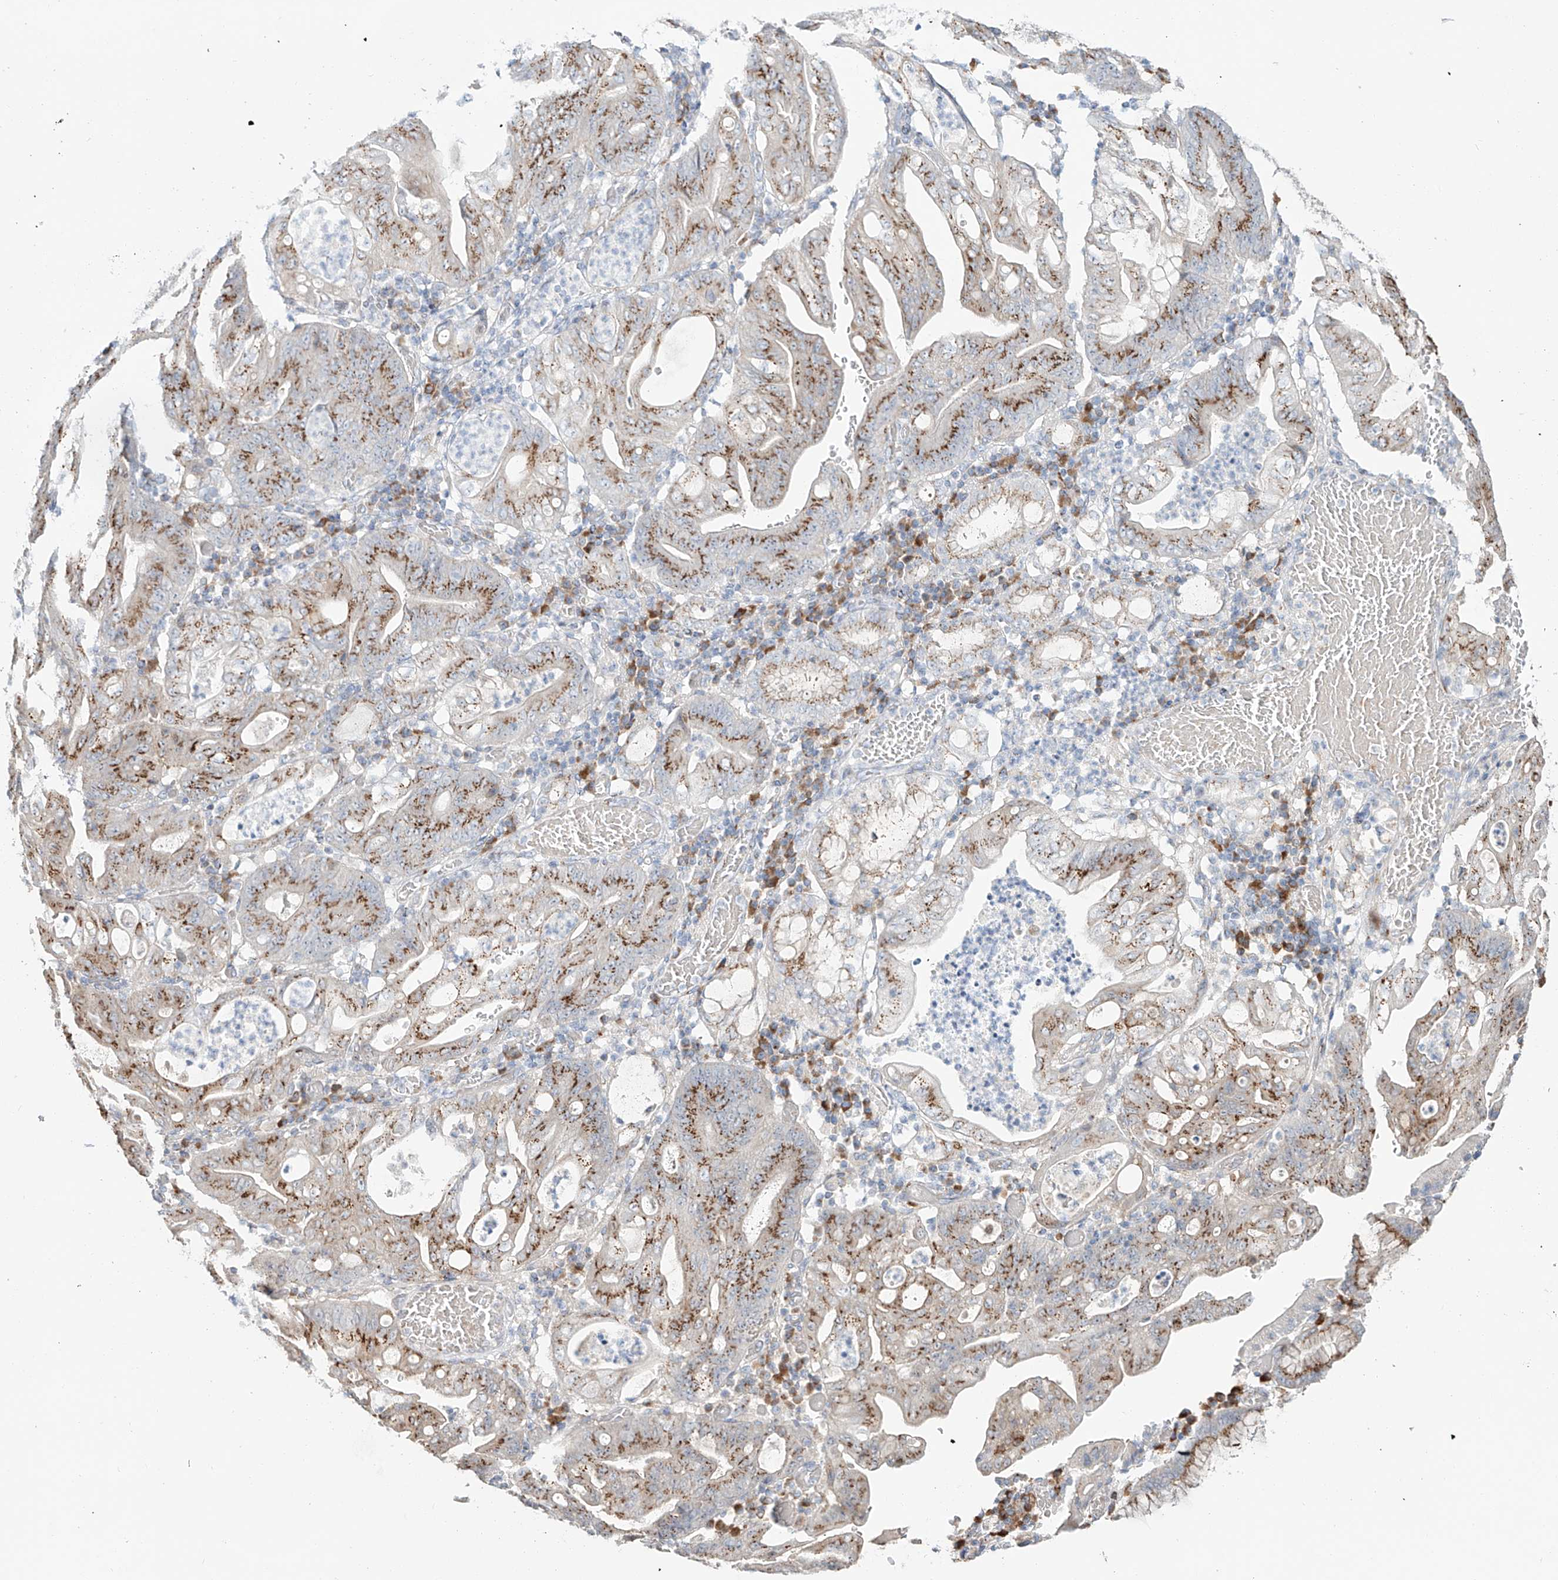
{"staining": {"intensity": "moderate", "quantity": ">75%", "location": "cytoplasmic/membranous"}, "tissue": "stomach cancer", "cell_type": "Tumor cells", "image_type": "cancer", "snomed": [{"axis": "morphology", "description": "Adenocarcinoma, NOS"}, {"axis": "topography", "description": "Stomach"}], "caption": "This image reveals immunohistochemistry (IHC) staining of human stomach cancer (adenocarcinoma), with medium moderate cytoplasmic/membranous positivity in approximately >75% of tumor cells.", "gene": "BSDC1", "patient": {"sex": "female", "age": 73}}